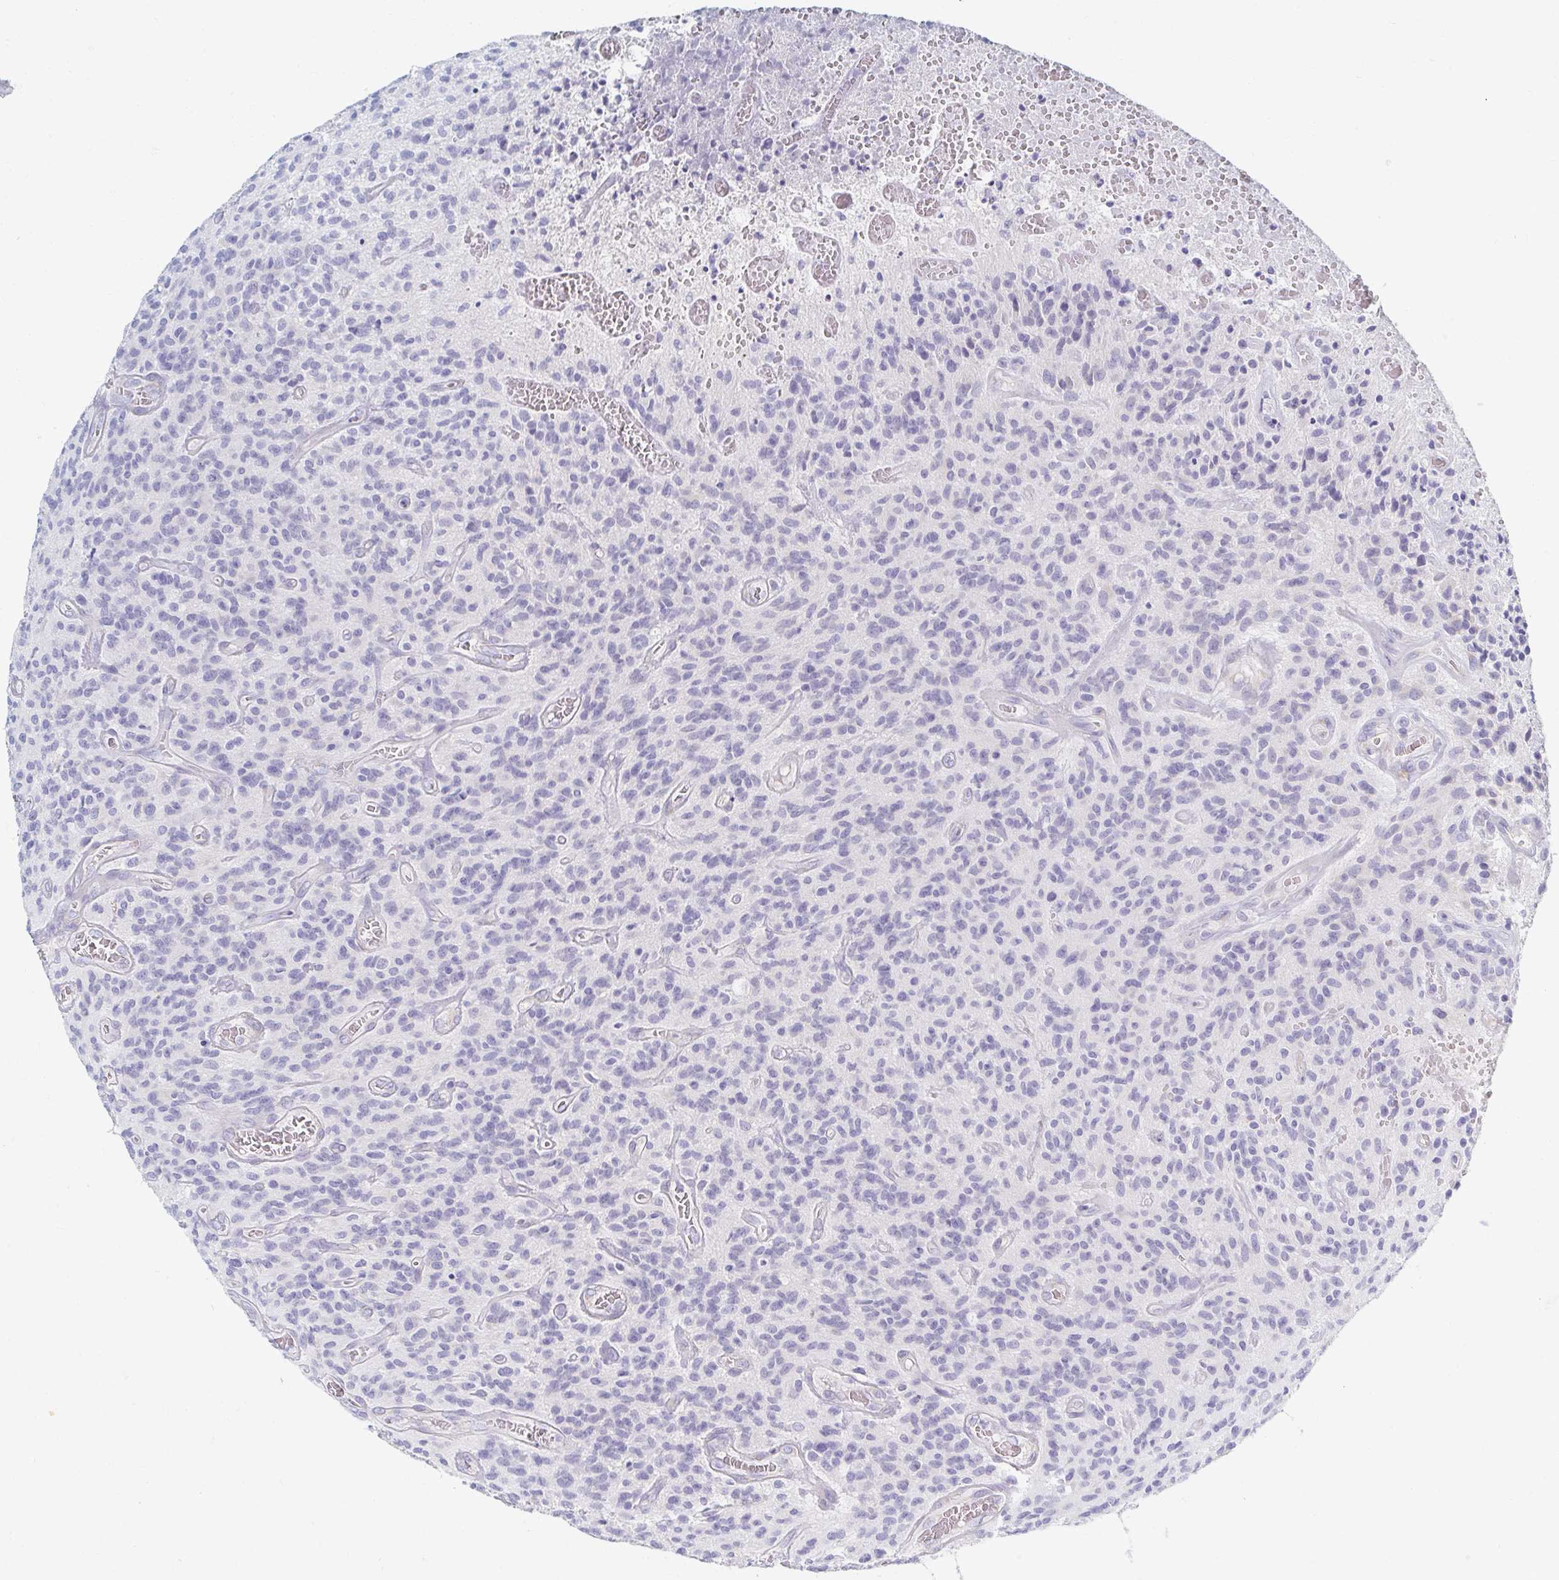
{"staining": {"intensity": "negative", "quantity": "none", "location": "none"}, "tissue": "glioma", "cell_type": "Tumor cells", "image_type": "cancer", "snomed": [{"axis": "morphology", "description": "Glioma, malignant, High grade"}, {"axis": "topography", "description": "Brain"}], "caption": "Protein analysis of glioma demonstrates no significant expression in tumor cells.", "gene": "MYLK2", "patient": {"sex": "male", "age": 76}}